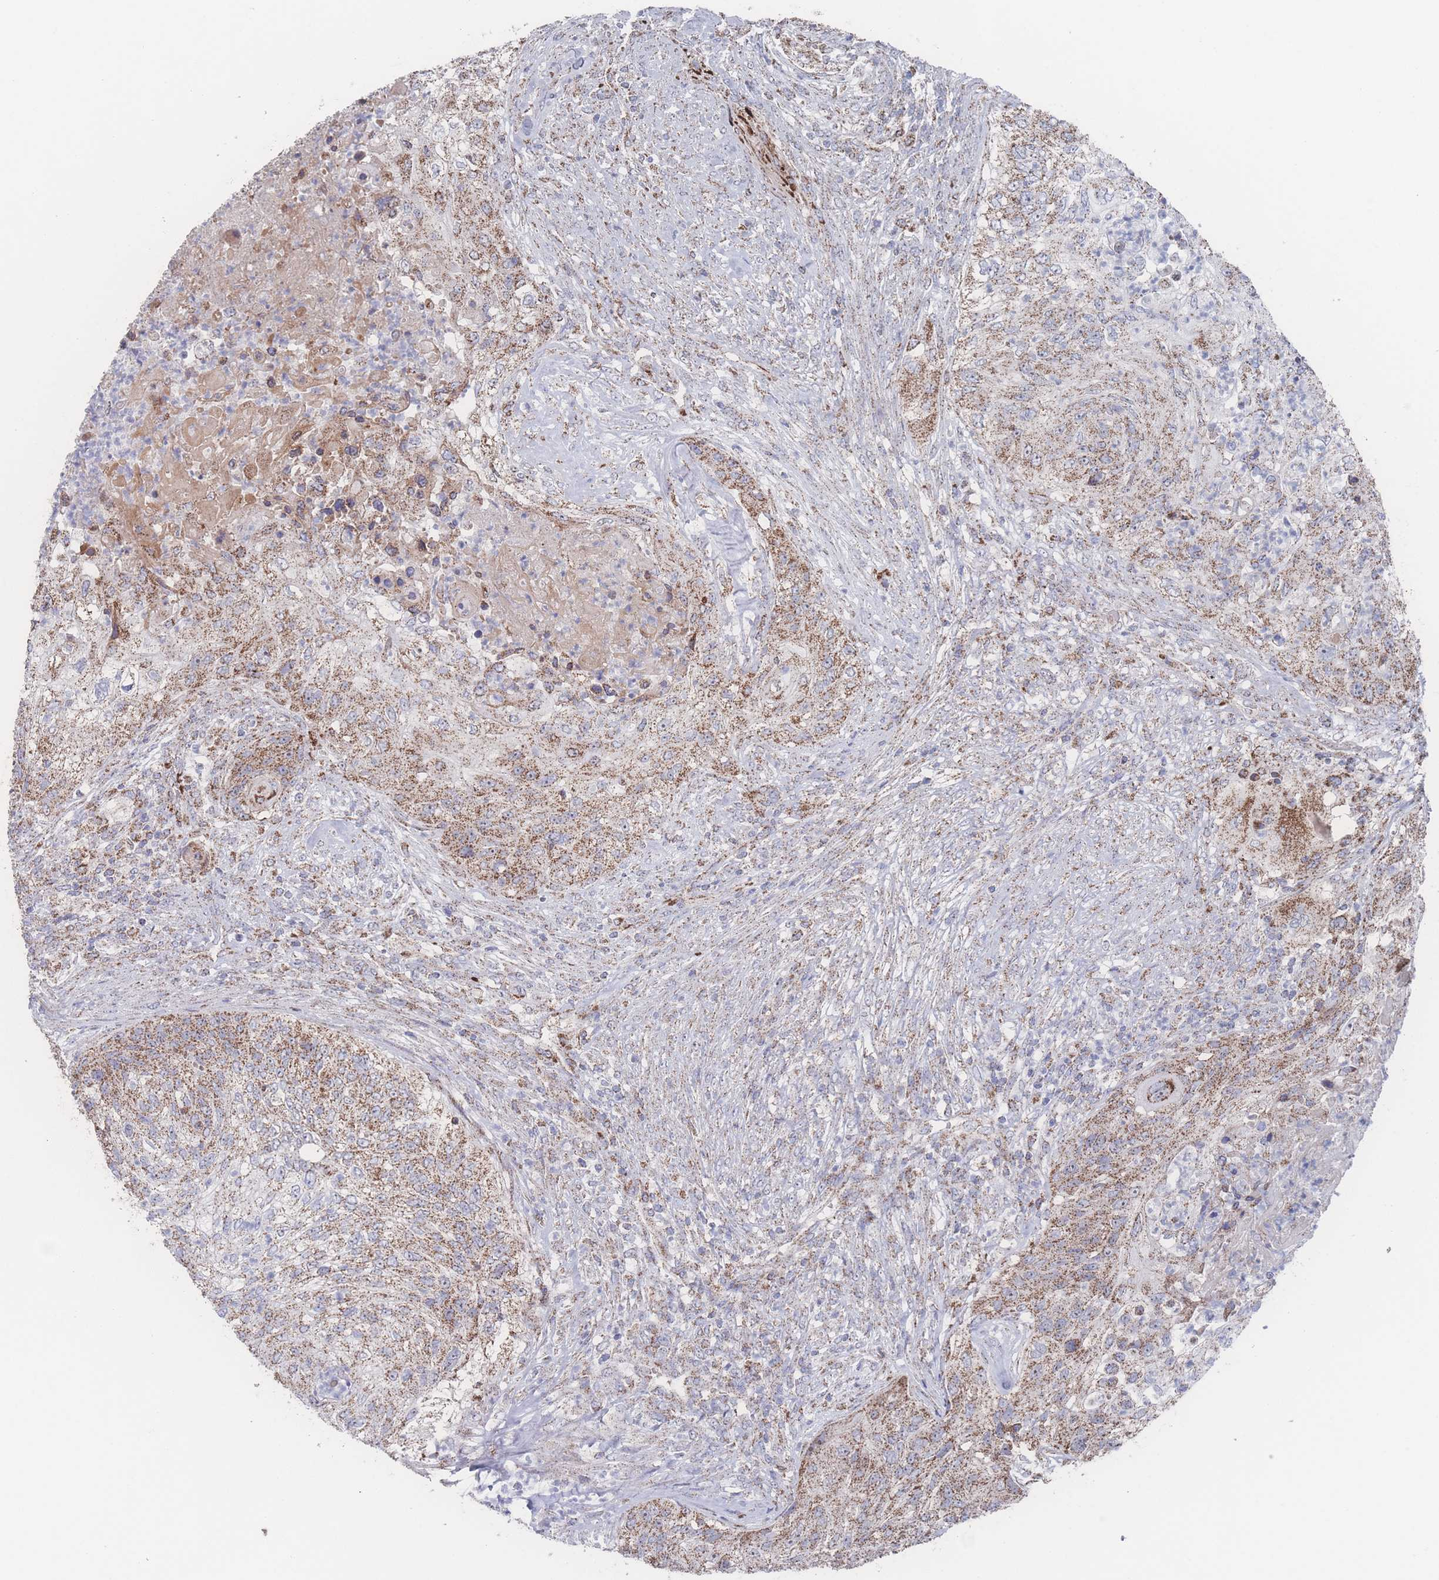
{"staining": {"intensity": "moderate", "quantity": ">75%", "location": "cytoplasmic/membranous"}, "tissue": "urothelial cancer", "cell_type": "Tumor cells", "image_type": "cancer", "snomed": [{"axis": "morphology", "description": "Urothelial carcinoma, High grade"}, {"axis": "topography", "description": "Urinary bladder"}], "caption": "Urothelial carcinoma (high-grade) was stained to show a protein in brown. There is medium levels of moderate cytoplasmic/membranous expression in about >75% of tumor cells.", "gene": "PEX14", "patient": {"sex": "female", "age": 60}}